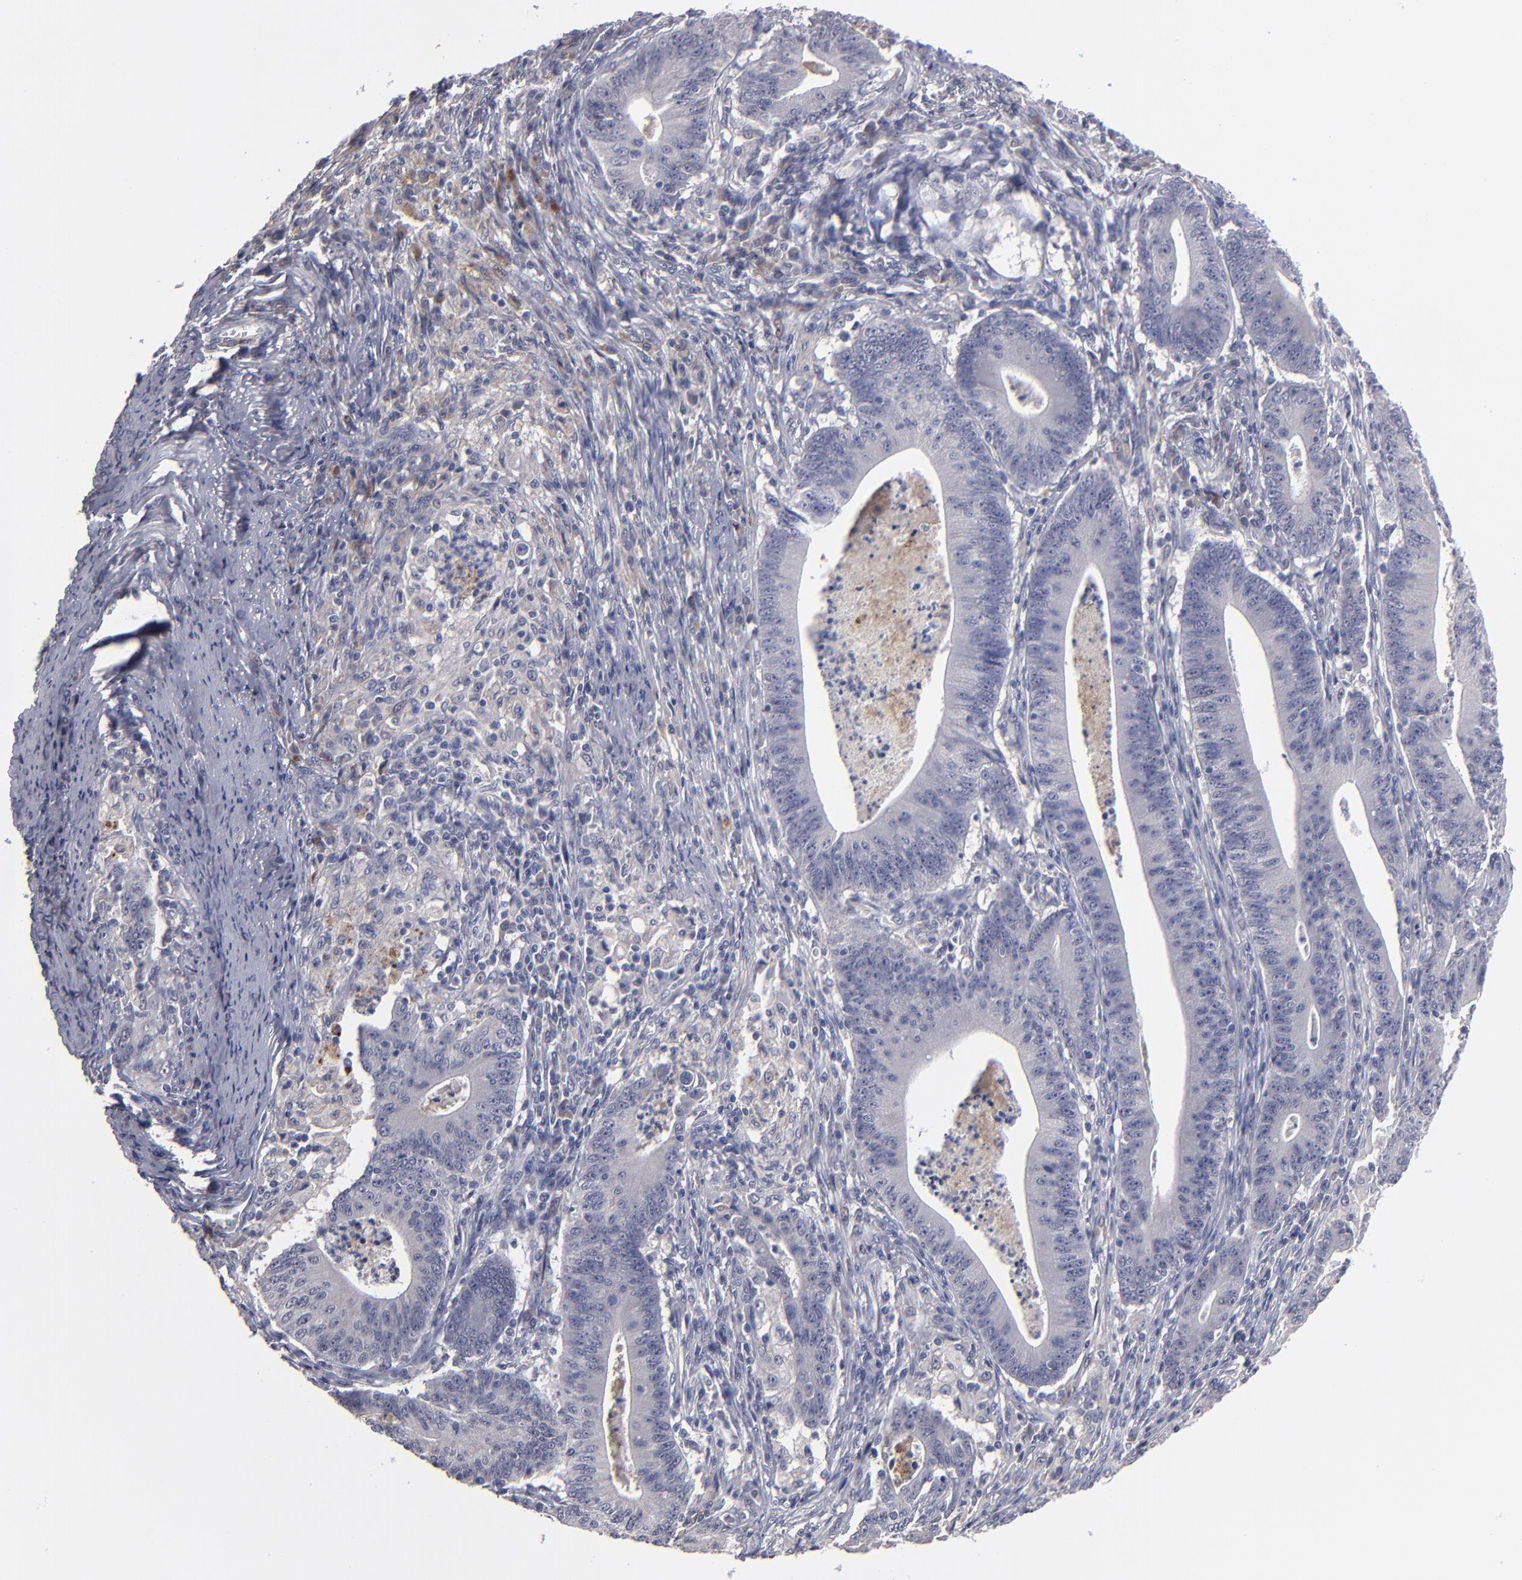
{"staining": {"intensity": "negative", "quantity": "none", "location": "none"}, "tissue": "stomach cancer", "cell_type": "Tumor cells", "image_type": "cancer", "snomed": [{"axis": "morphology", "description": "Adenocarcinoma, NOS"}, {"axis": "topography", "description": "Stomach, lower"}], "caption": "The immunohistochemistry (IHC) image has no significant expression in tumor cells of stomach cancer (adenocarcinoma) tissue. (DAB immunohistochemistry (IHC) with hematoxylin counter stain).", "gene": "GPM6B", "patient": {"sex": "female", "age": 86}}